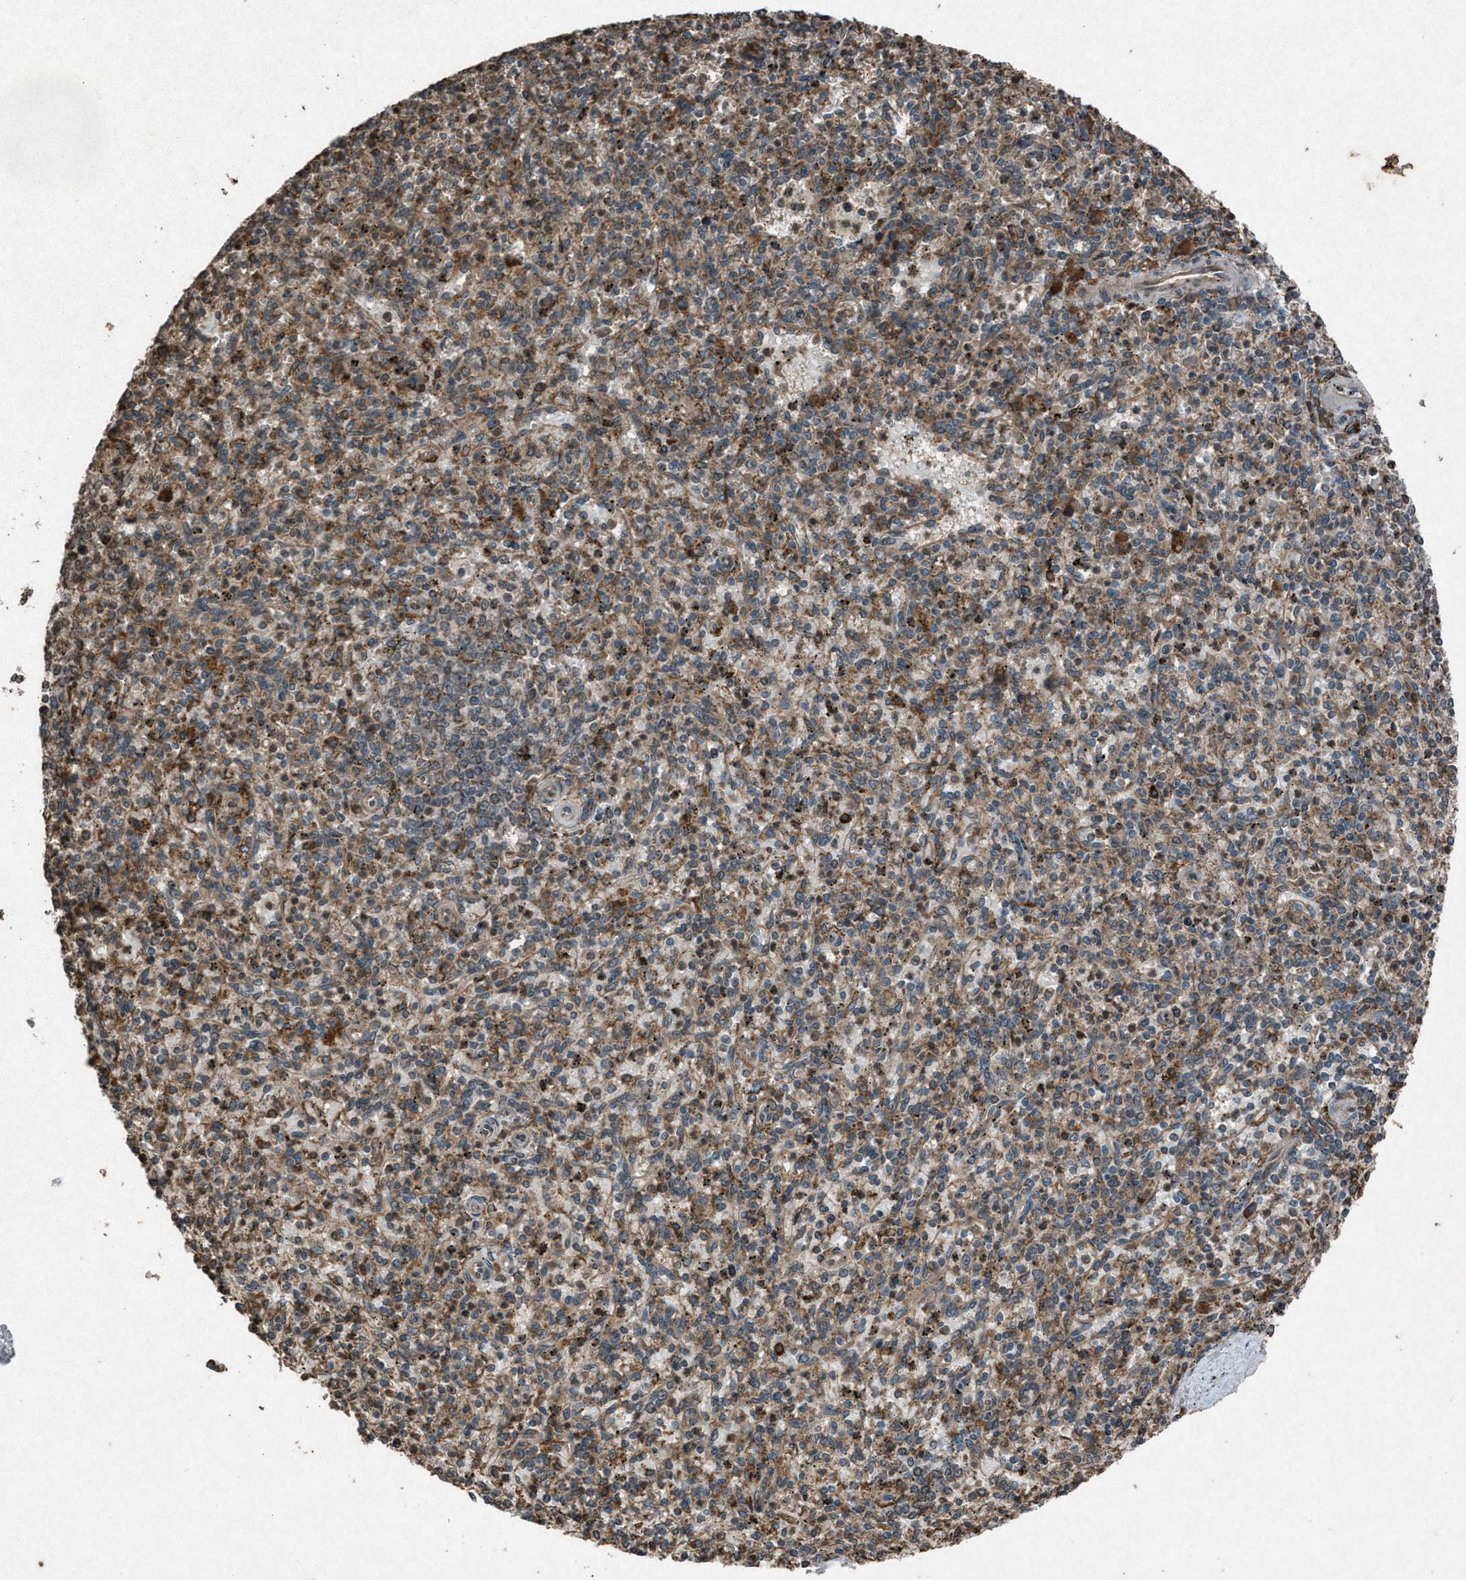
{"staining": {"intensity": "weak", "quantity": ">75%", "location": "cytoplasmic/membranous"}, "tissue": "spleen", "cell_type": "Cells in red pulp", "image_type": "normal", "snomed": [{"axis": "morphology", "description": "Normal tissue, NOS"}, {"axis": "topography", "description": "Spleen"}], "caption": "Protein expression analysis of benign spleen demonstrates weak cytoplasmic/membranous positivity in approximately >75% of cells in red pulp. (brown staining indicates protein expression, while blue staining denotes nuclei).", "gene": "CALR", "patient": {"sex": "male", "age": 72}}